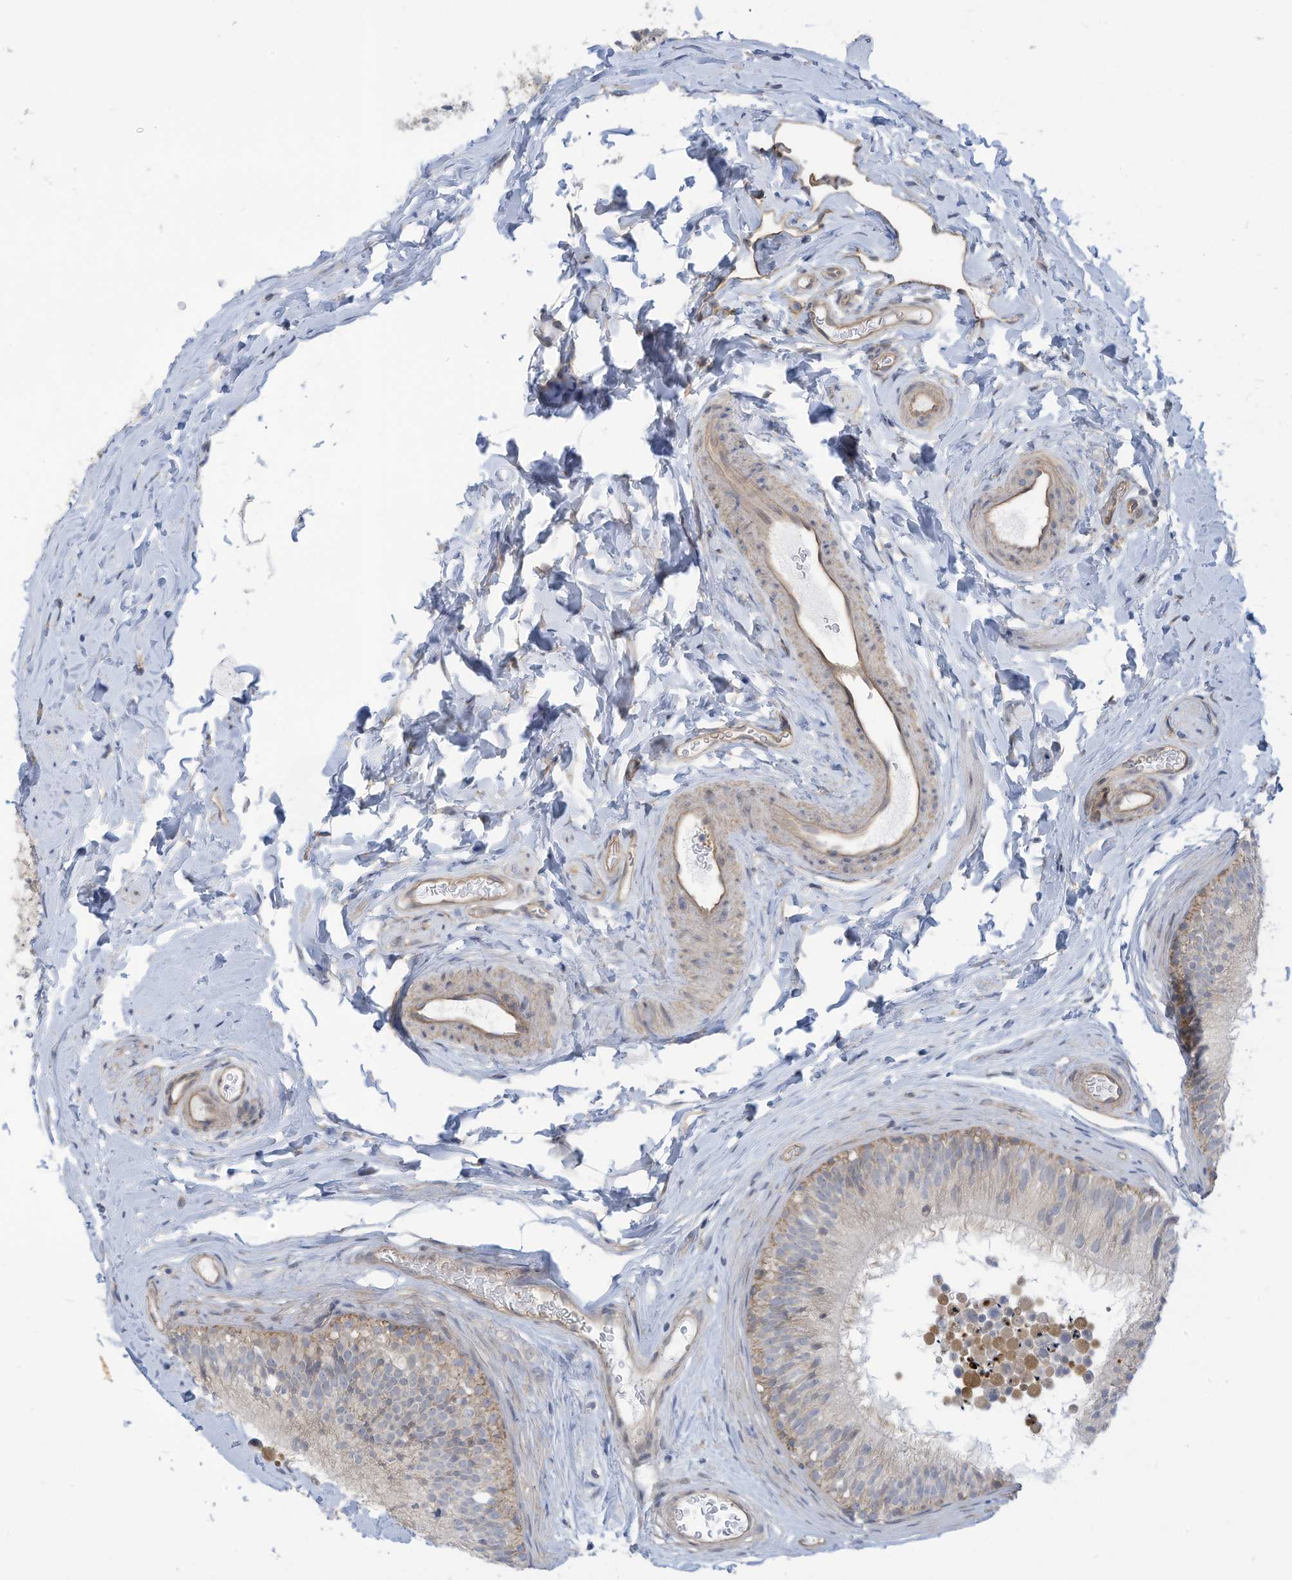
{"staining": {"intensity": "weak", "quantity": "25%-75%", "location": "cytoplasmic/membranous"}, "tissue": "epididymis", "cell_type": "Glandular cells", "image_type": "normal", "snomed": [{"axis": "morphology", "description": "Normal tissue, NOS"}, {"axis": "topography", "description": "Epididymis"}], "caption": "IHC (DAB (3,3'-diaminobenzidine)) staining of unremarkable epididymis shows weak cytoplasmic/membranous protein positivity in about 25%-75% of glandular cells. (Brightfield microscopy of DAB IHC at high magnification).", "gene": "ADAT2", "patient": {"sex": "male", "age": 29}}